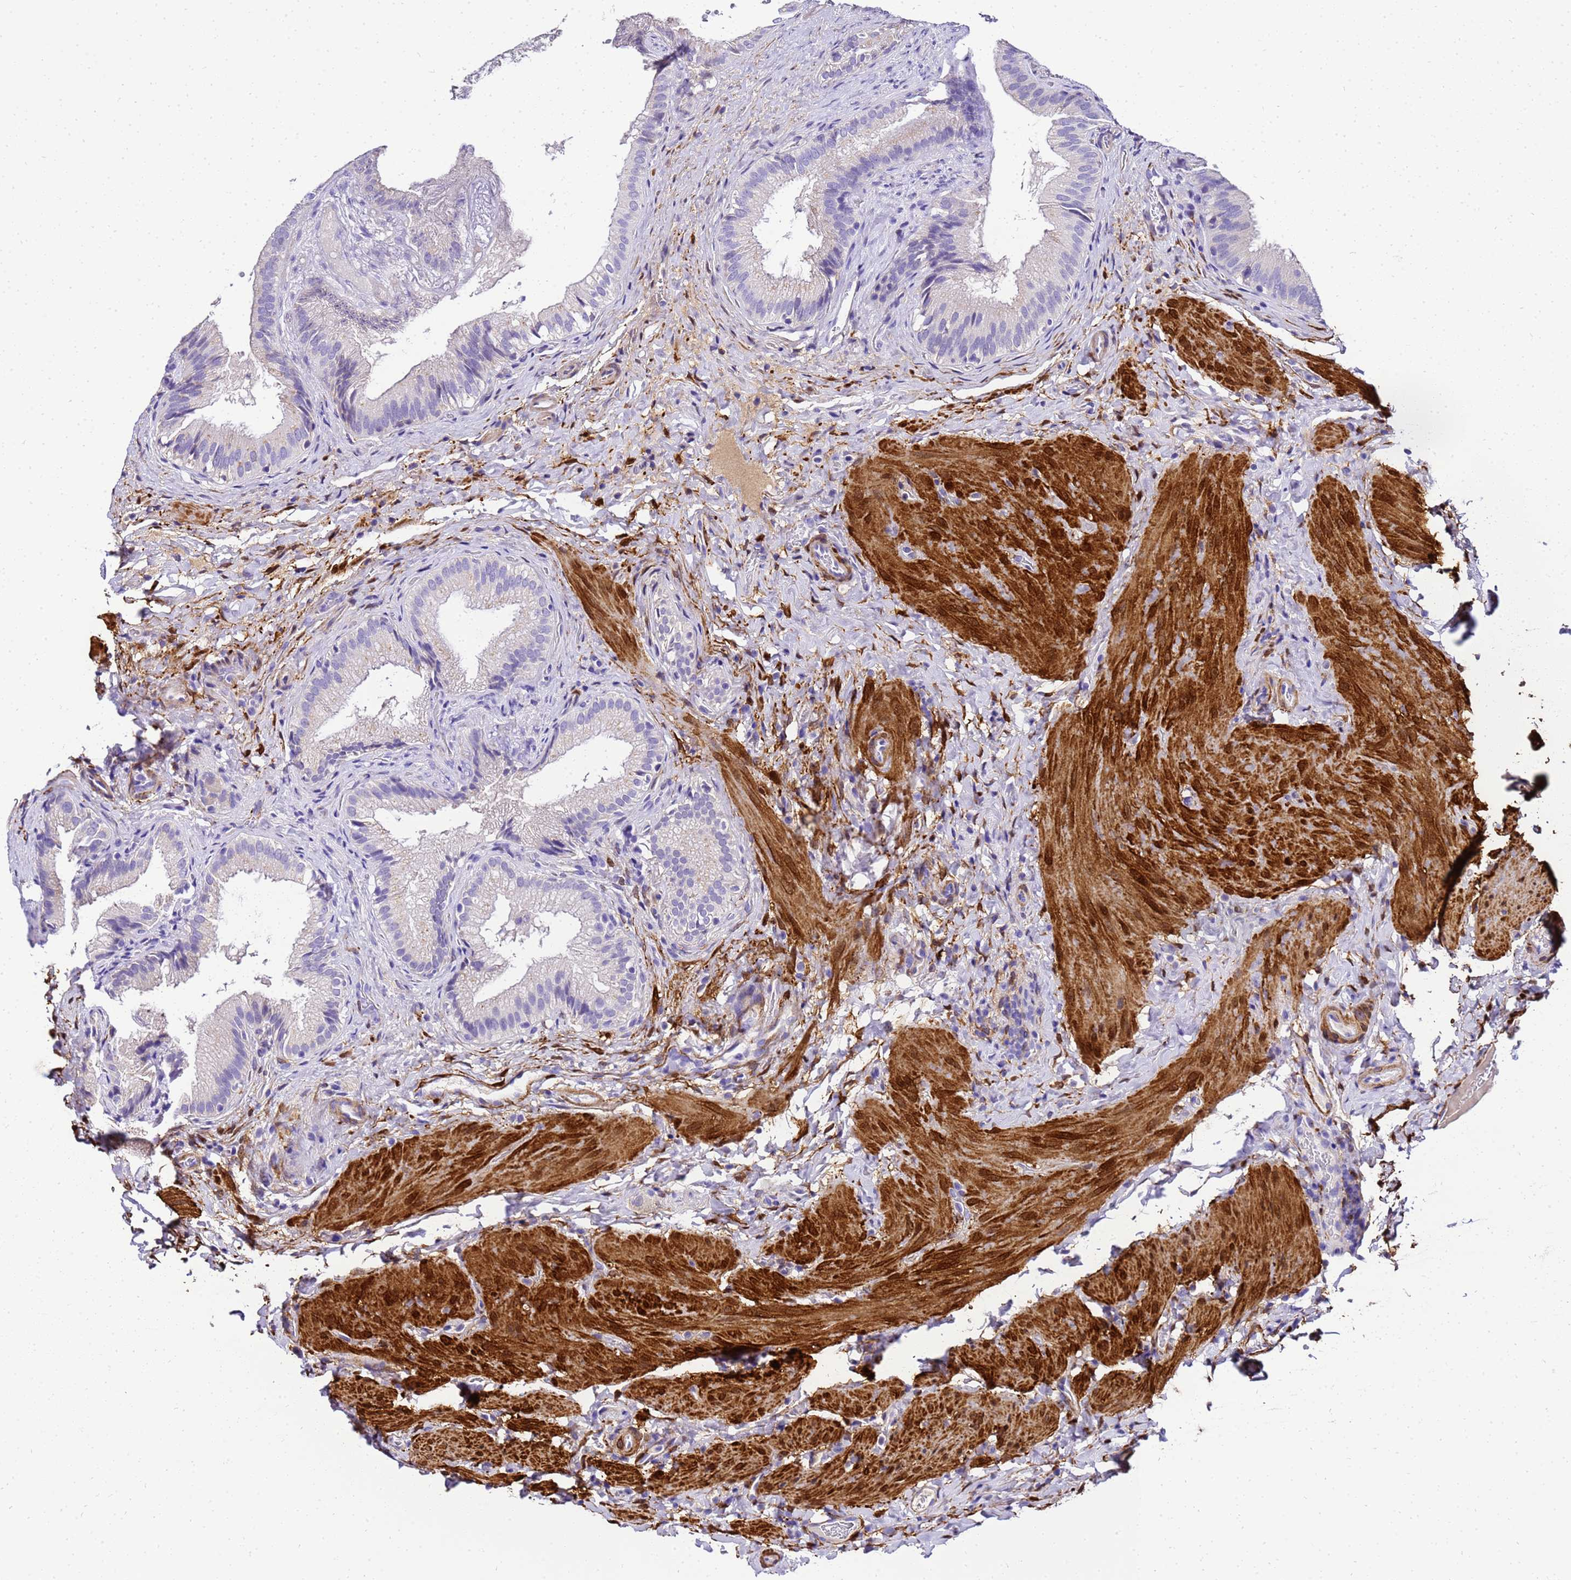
{"staining": {"intensity": "negative", "quantity": "none", "location": "none"}, "tissue": "gallbladder", "cell_type": "Glandular cells", "image_type": "normal", "snomed": [{"axis": "morphology", "description": "Normal tissue, NOS"}, {"axis": "topography", "description": "Gallbladder"}], "caption": "Immunohistochemical staining of unremarkable gallbladder displays no significant expression in glandular cells. Nuclei are stained in blue.", "gene": "HSPB6", "patient": {"sex": "female", "age": 30}}